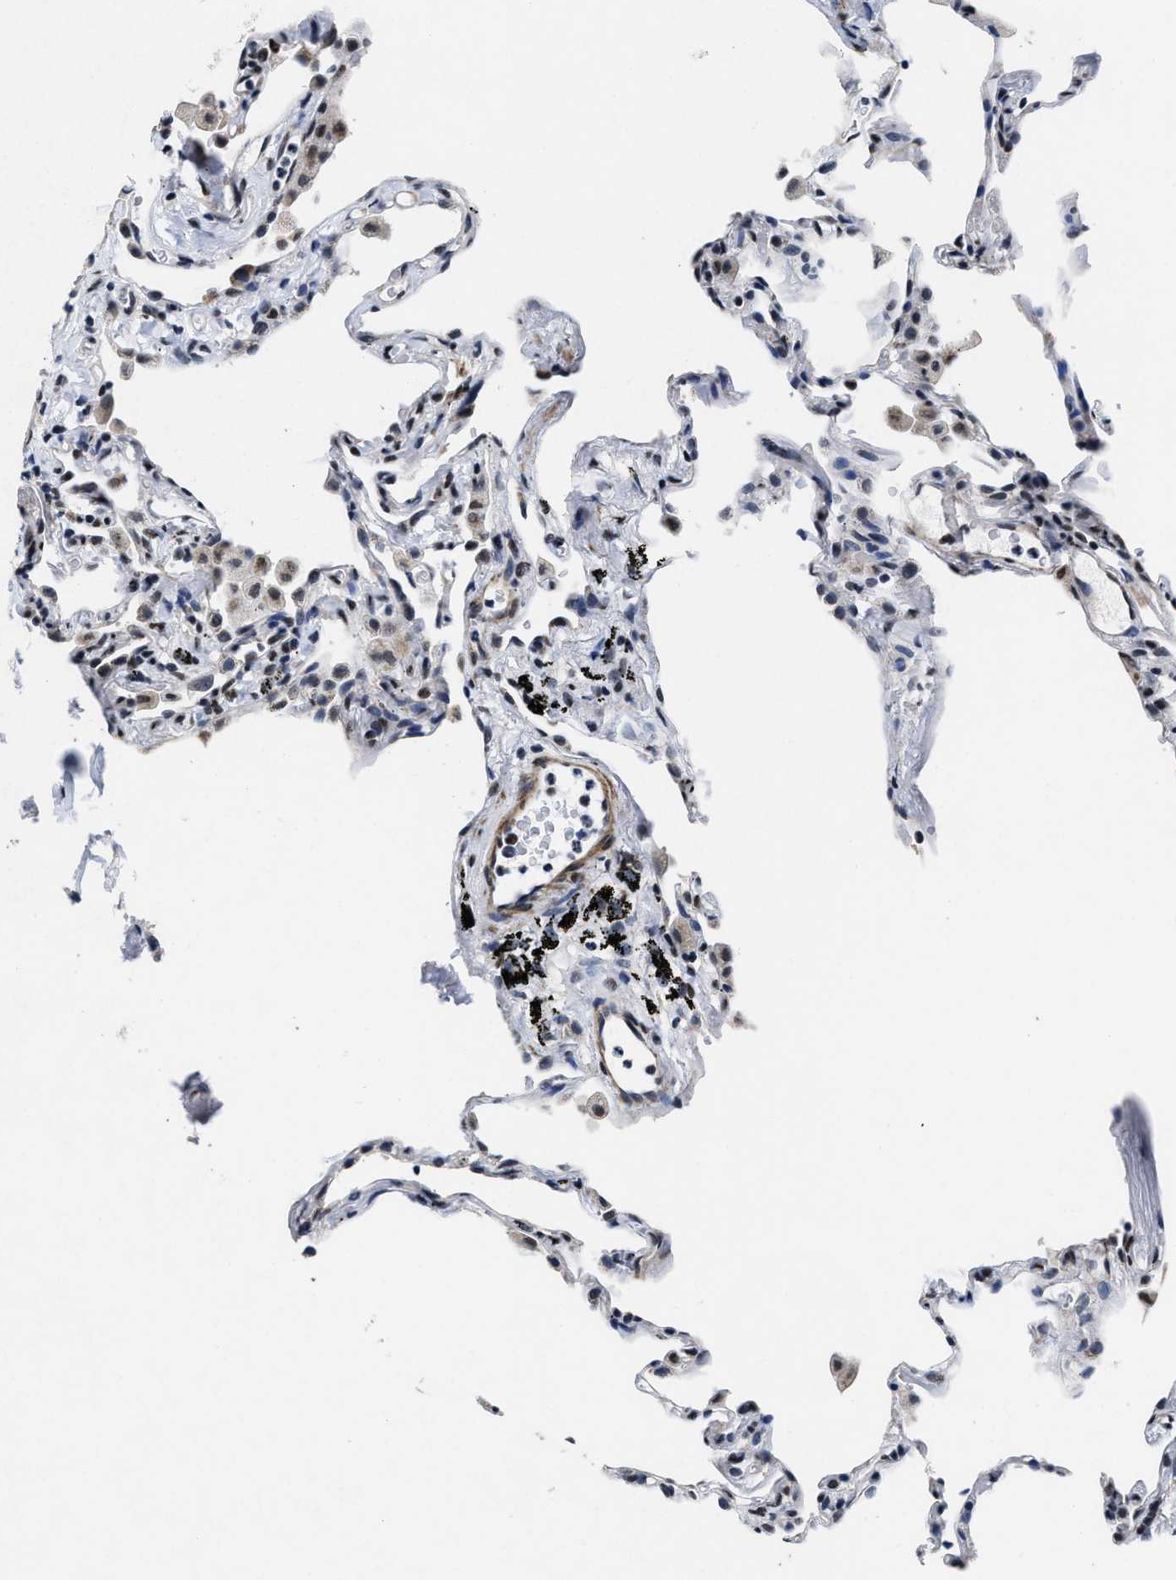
{"staining": {"intensity": "moderate", "quantity": "<25%", "location": "nuclear"}, "tissue": "lung", "cell_type": "Alveolar cells", "image_type": "normal", "snomed": [{"axis": "morphology", "description": "Normal tissue, NOS"}, {"axis": "topography", "description": "Lung"}], "caption": "Alveolar cells demonstrate low levels of moderate nuclear expression in about <25% of cells in normal lung.", "gene": "ID3", "patient": {"sex": "male", "age": 59}}